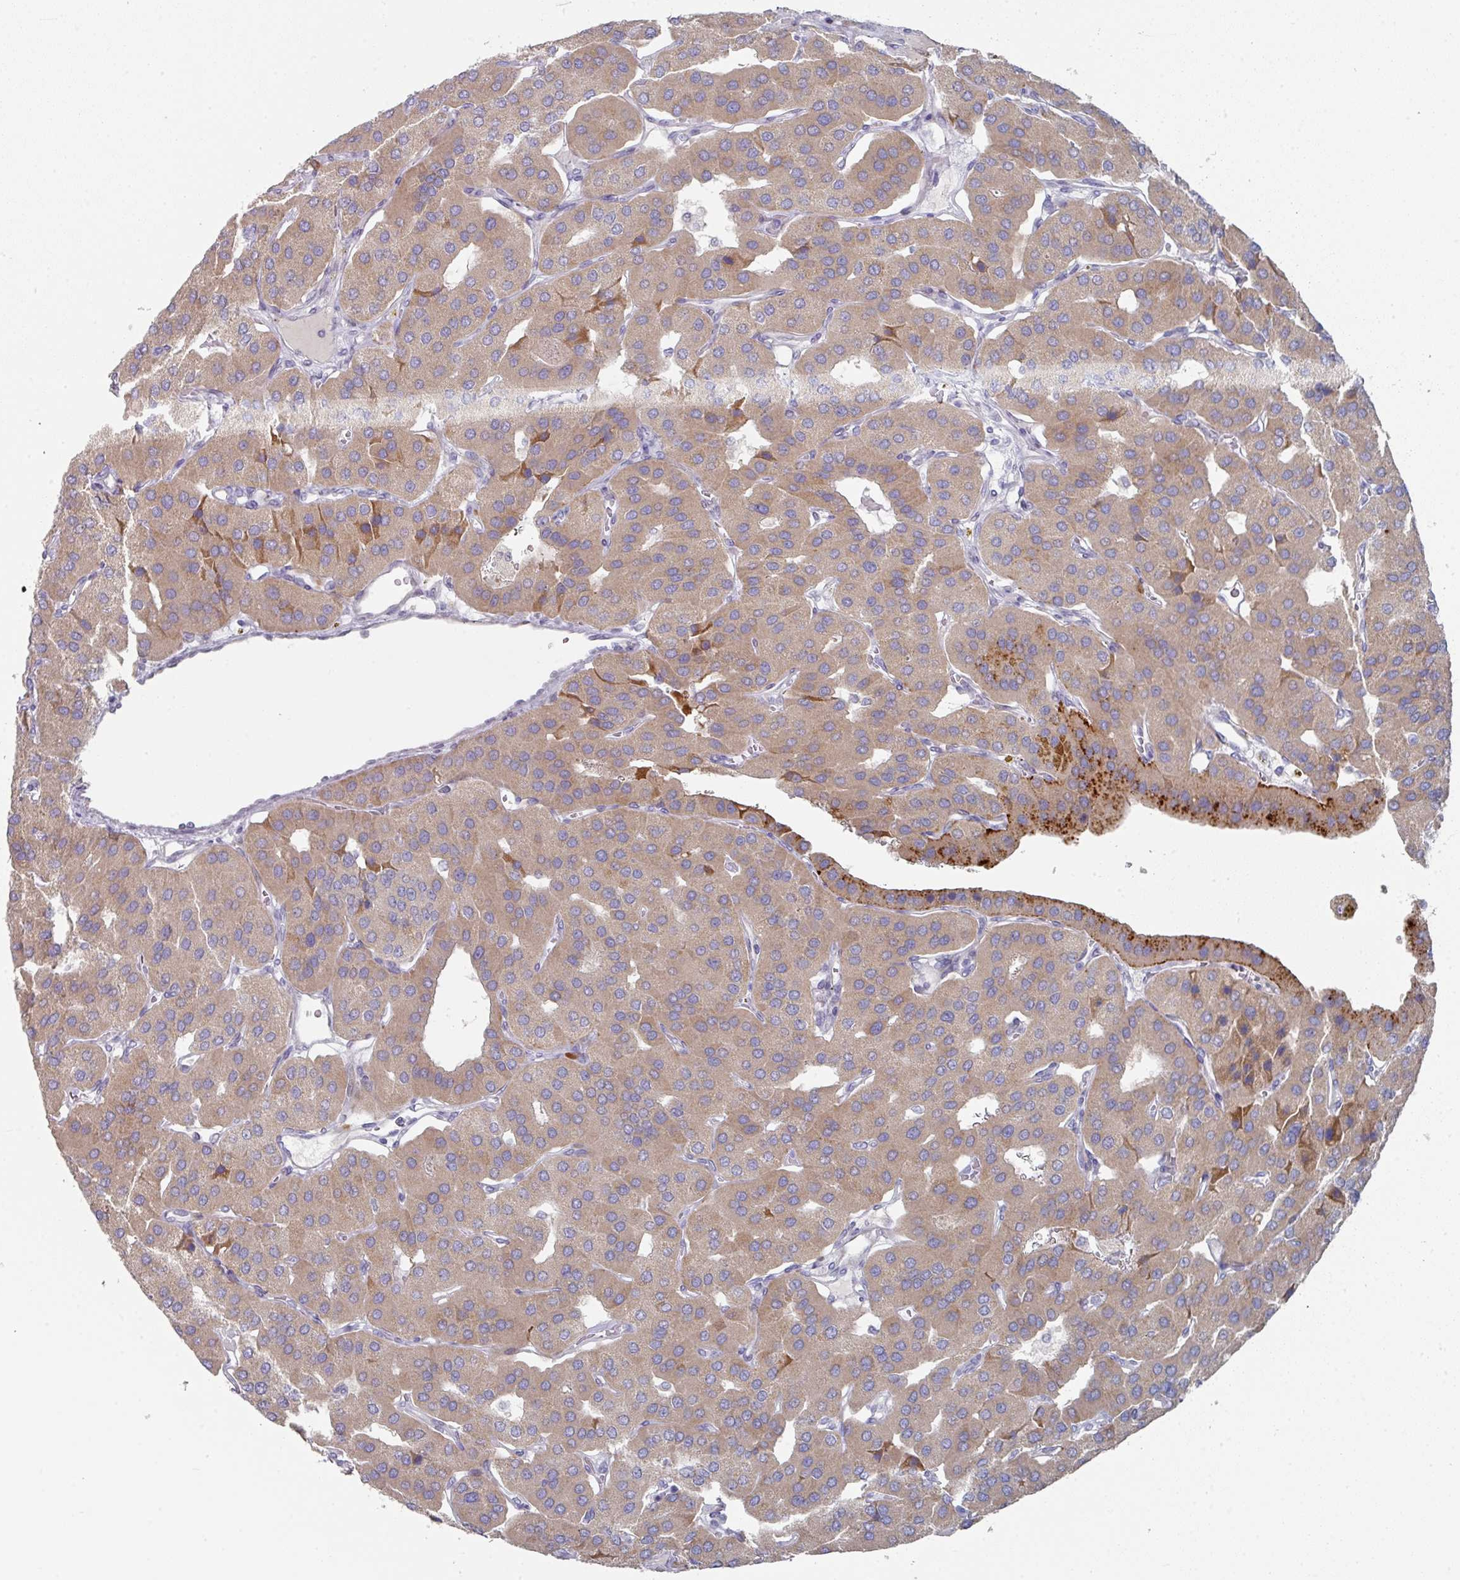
{"staining": {"intensity": "moderate", "quantity": ">75%", "location": "cytoplasmic/membranous"}, "tissue": "parathyroid gland", "cell_type": "Glandular cells", "image_type": "normal", "snomed": [{"axis": "morphology", "description": "Normal tissue, NOS"}, {"axis": "morphology", "description": "Adenoma, NOS"}, {"axis": "topography", "description": "Parathyroid gland"}], "caption": "Immunohistochemical staining of benign human parathyroid gland exhibits >75% levels of moderate cytoplasmic/membranous protein positivity in about >75% of glandular cells.", "gene": "NT5C1A", "patient": {"sex": "female", "age": 86}}